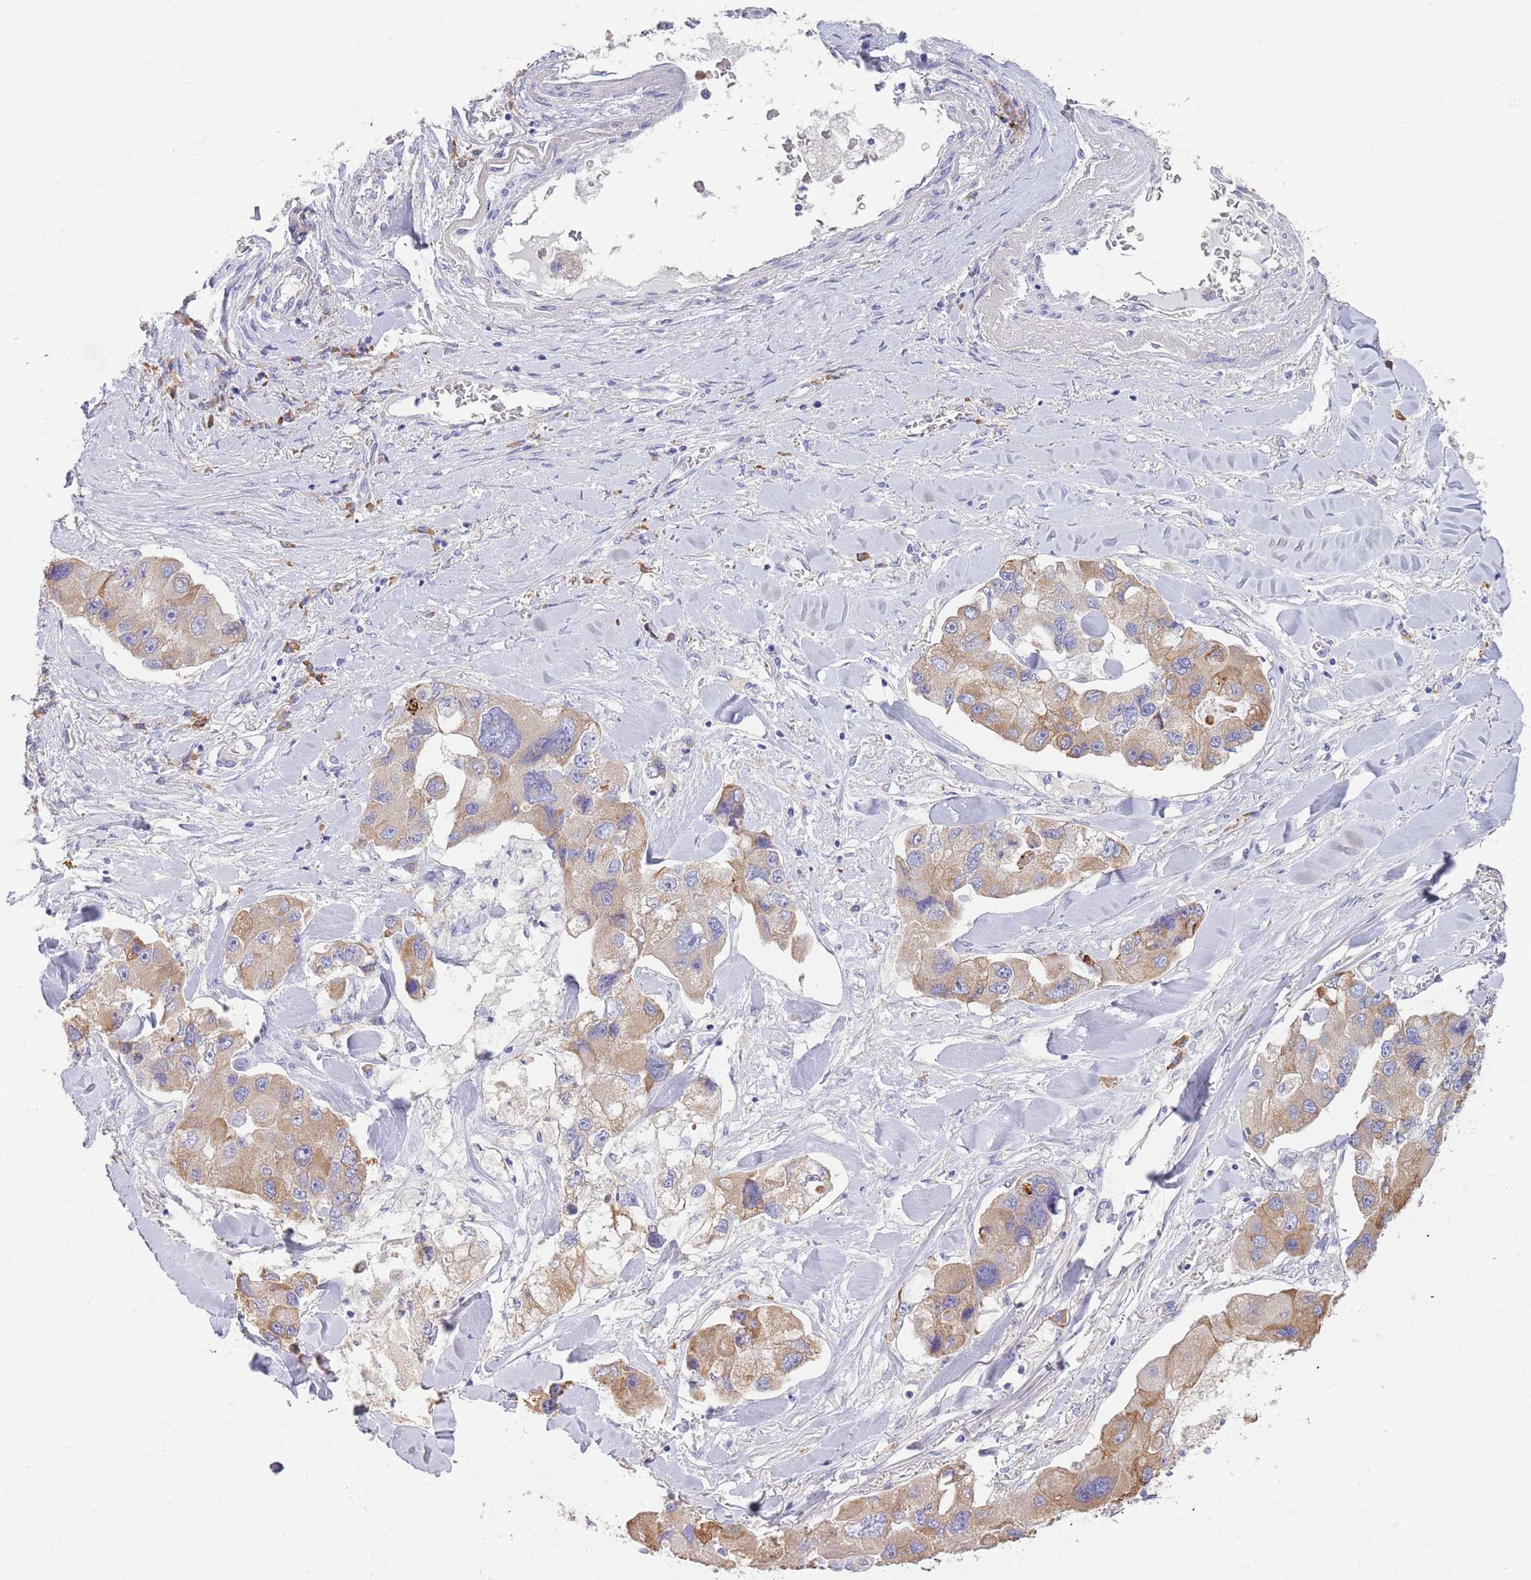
{"staining": {"intensity": "weak", "quantity": "25%-75%", "location": "cytoplasmic/membranous"}, "tissue": "lung cancer", "cell_type": "Tumor cells", "image_type": "cancer", "snomed": [{"axis": "morphology", "description": "Adenocarcinoma, NOS"}, {"axis": "topography", "description": "Lung"}], "caption": "Immunohistochemical staining of human lung cancer shows low levels of weak cytoplasmic/membranous staining in approximately 25%-75% of tumor cells. (IHC, brightfield microscopy, high magnification).", "gene": "CCDC149", "patient": {"sex": "female", "age": 54}}